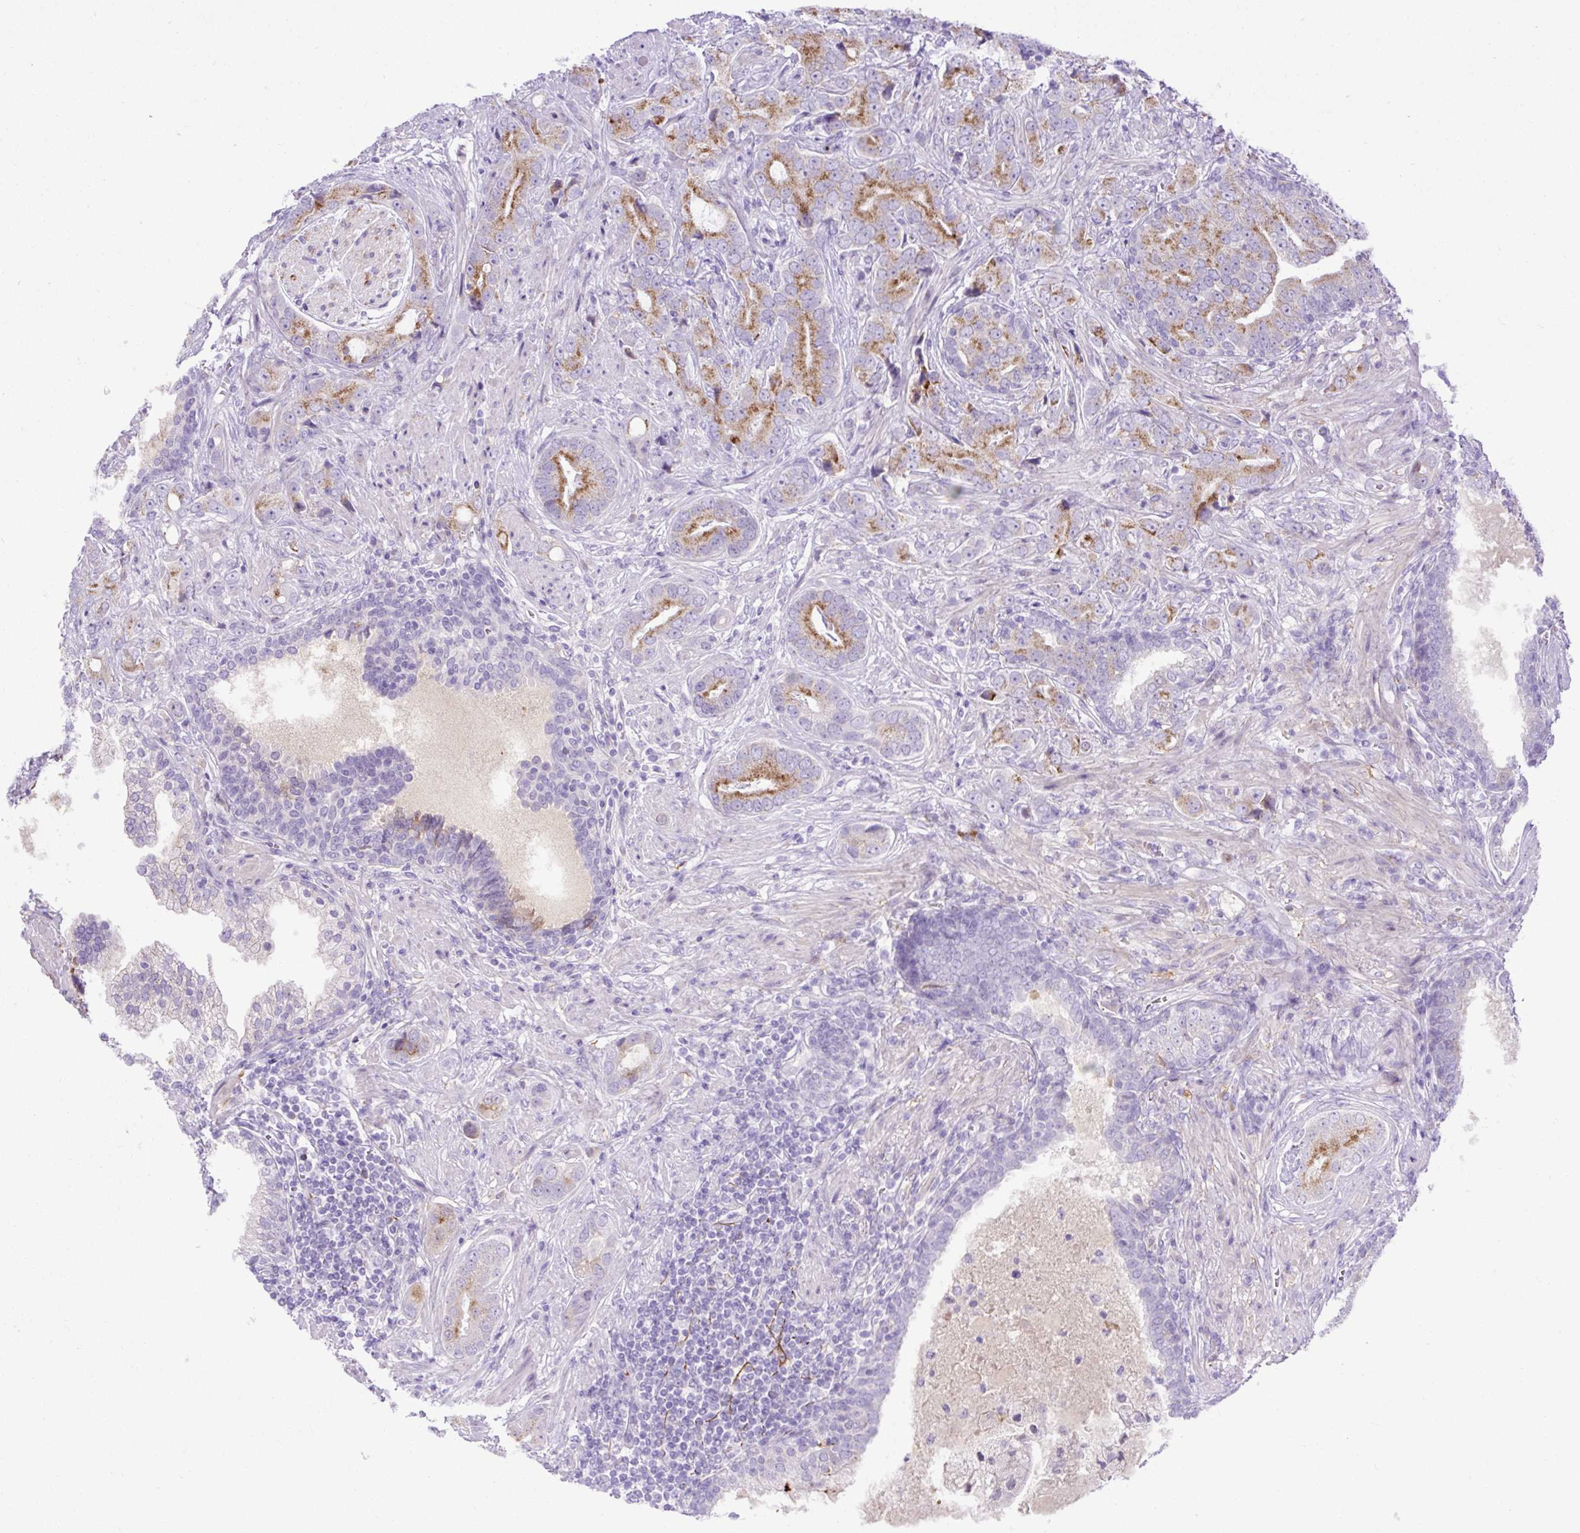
{"staining": {"intensity": "moderate", "quantity": "25%-75%", "location": "cytoplasmic/membranous"}, "tissue": "prostate cancer", "cell_type": "Tumor cells", "image_type": "cancer", "snomed": [{"axis": "morphology", "description": "Adenocarcinoma, High grade"}, {"axis": "topography", "description": "Prostate"}], "caption": "IHC image of prostate cancer (adenocarcinoma (high-grade)) stained for a protein (brown), which displays medium levels of moderate cytoplasmic/membranous staining in about 25%-75% of tumor cells.", "gene": "SPTBN5", "patient": {"sex": "male", "age": 55}}